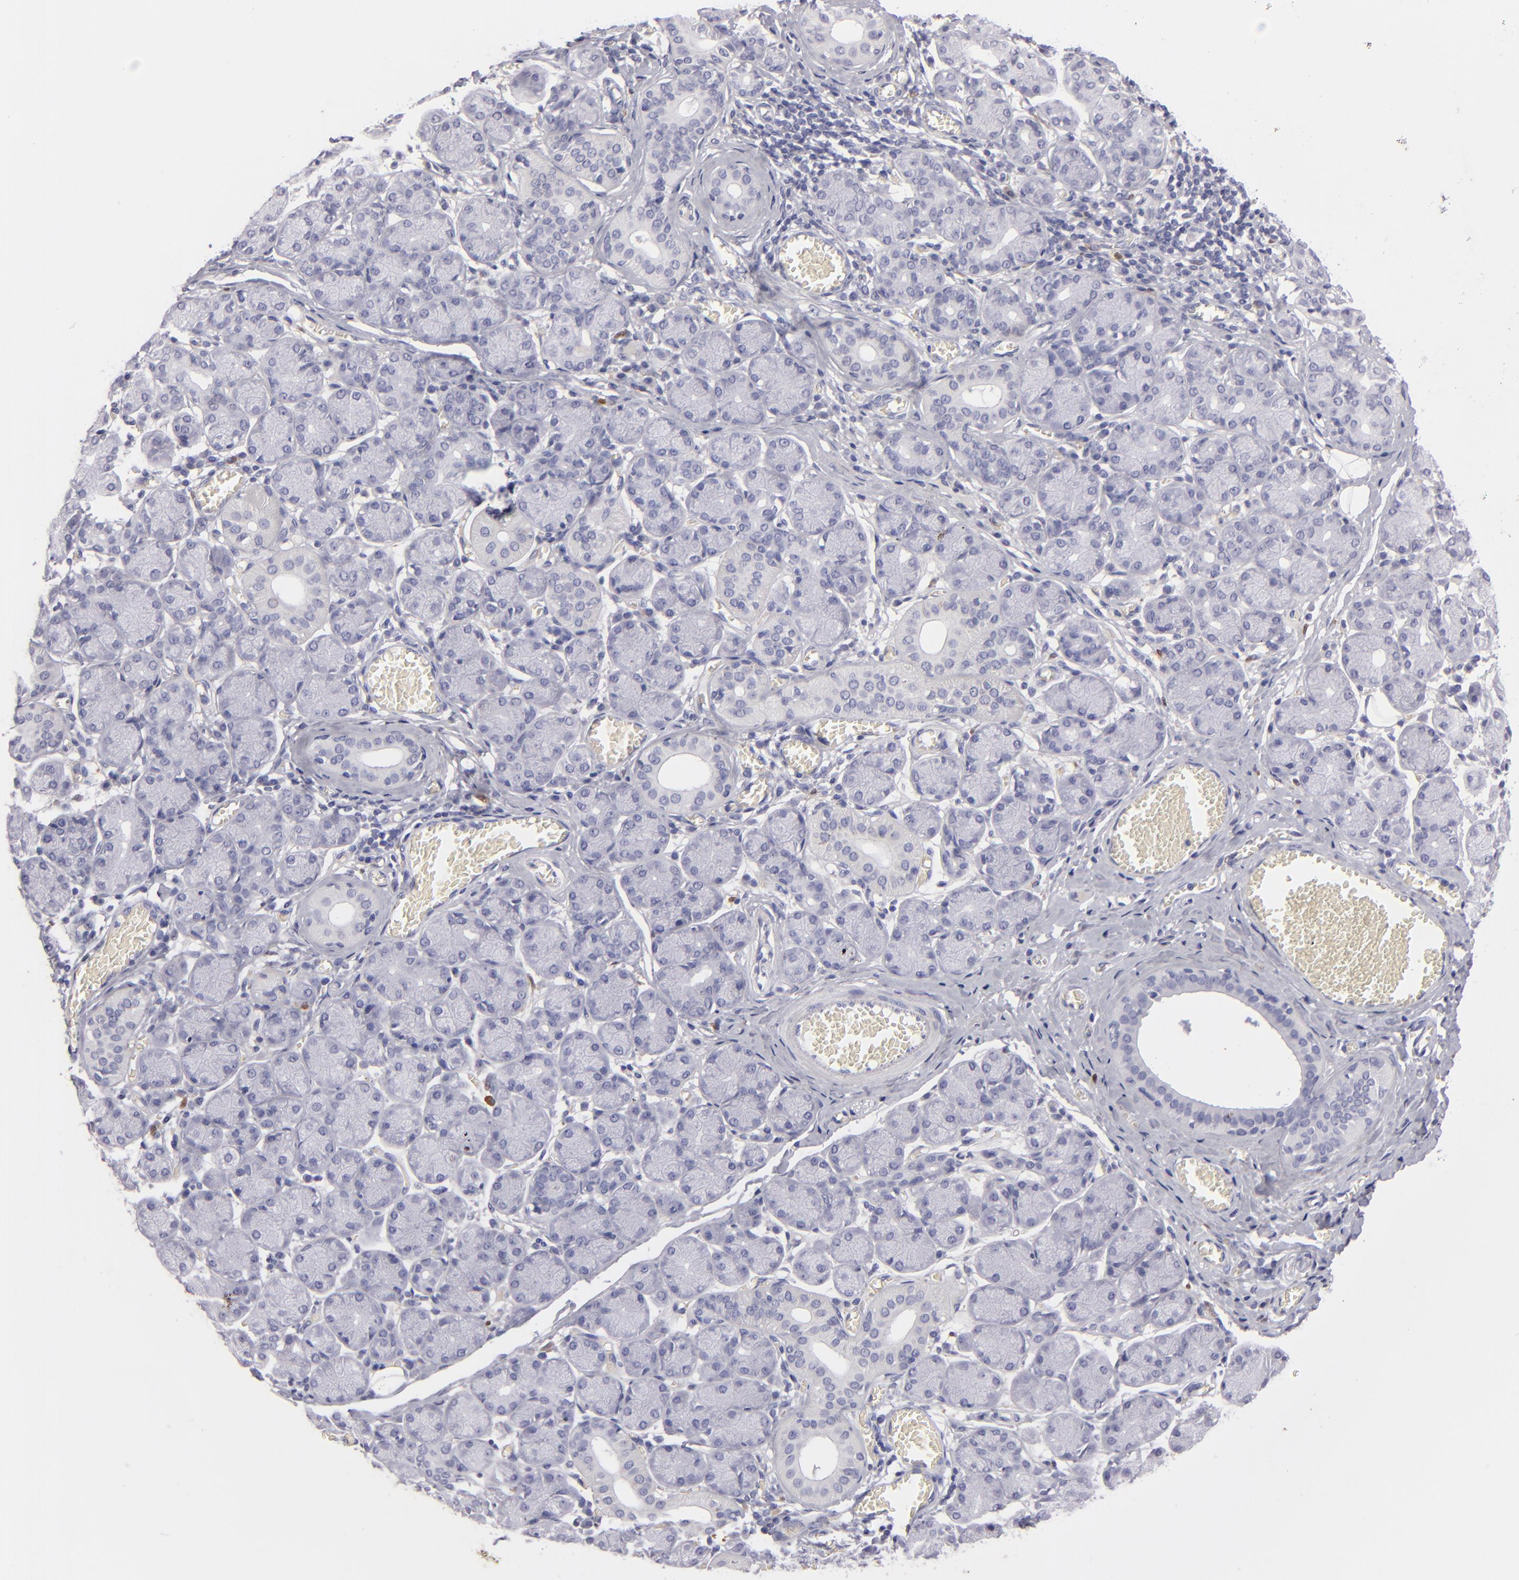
{"staining": {"intensity": "negative", "quantity": "none", "location": "none"}, "tissue": "salivary gland", "cell_type": "Glandular cells", "image_type": "normal", "snomed": [{"axis": "morphology", "description": "Normal tissue, NOS"}, {"axis": "topography", "description": "Salivary gland"}], "caption": "The immunohistochemistry histopathology image has no significant staining in glandular cells of salivary gland.", "gene": "F13A1", "patient": {"sex": "female", "age": 24}}